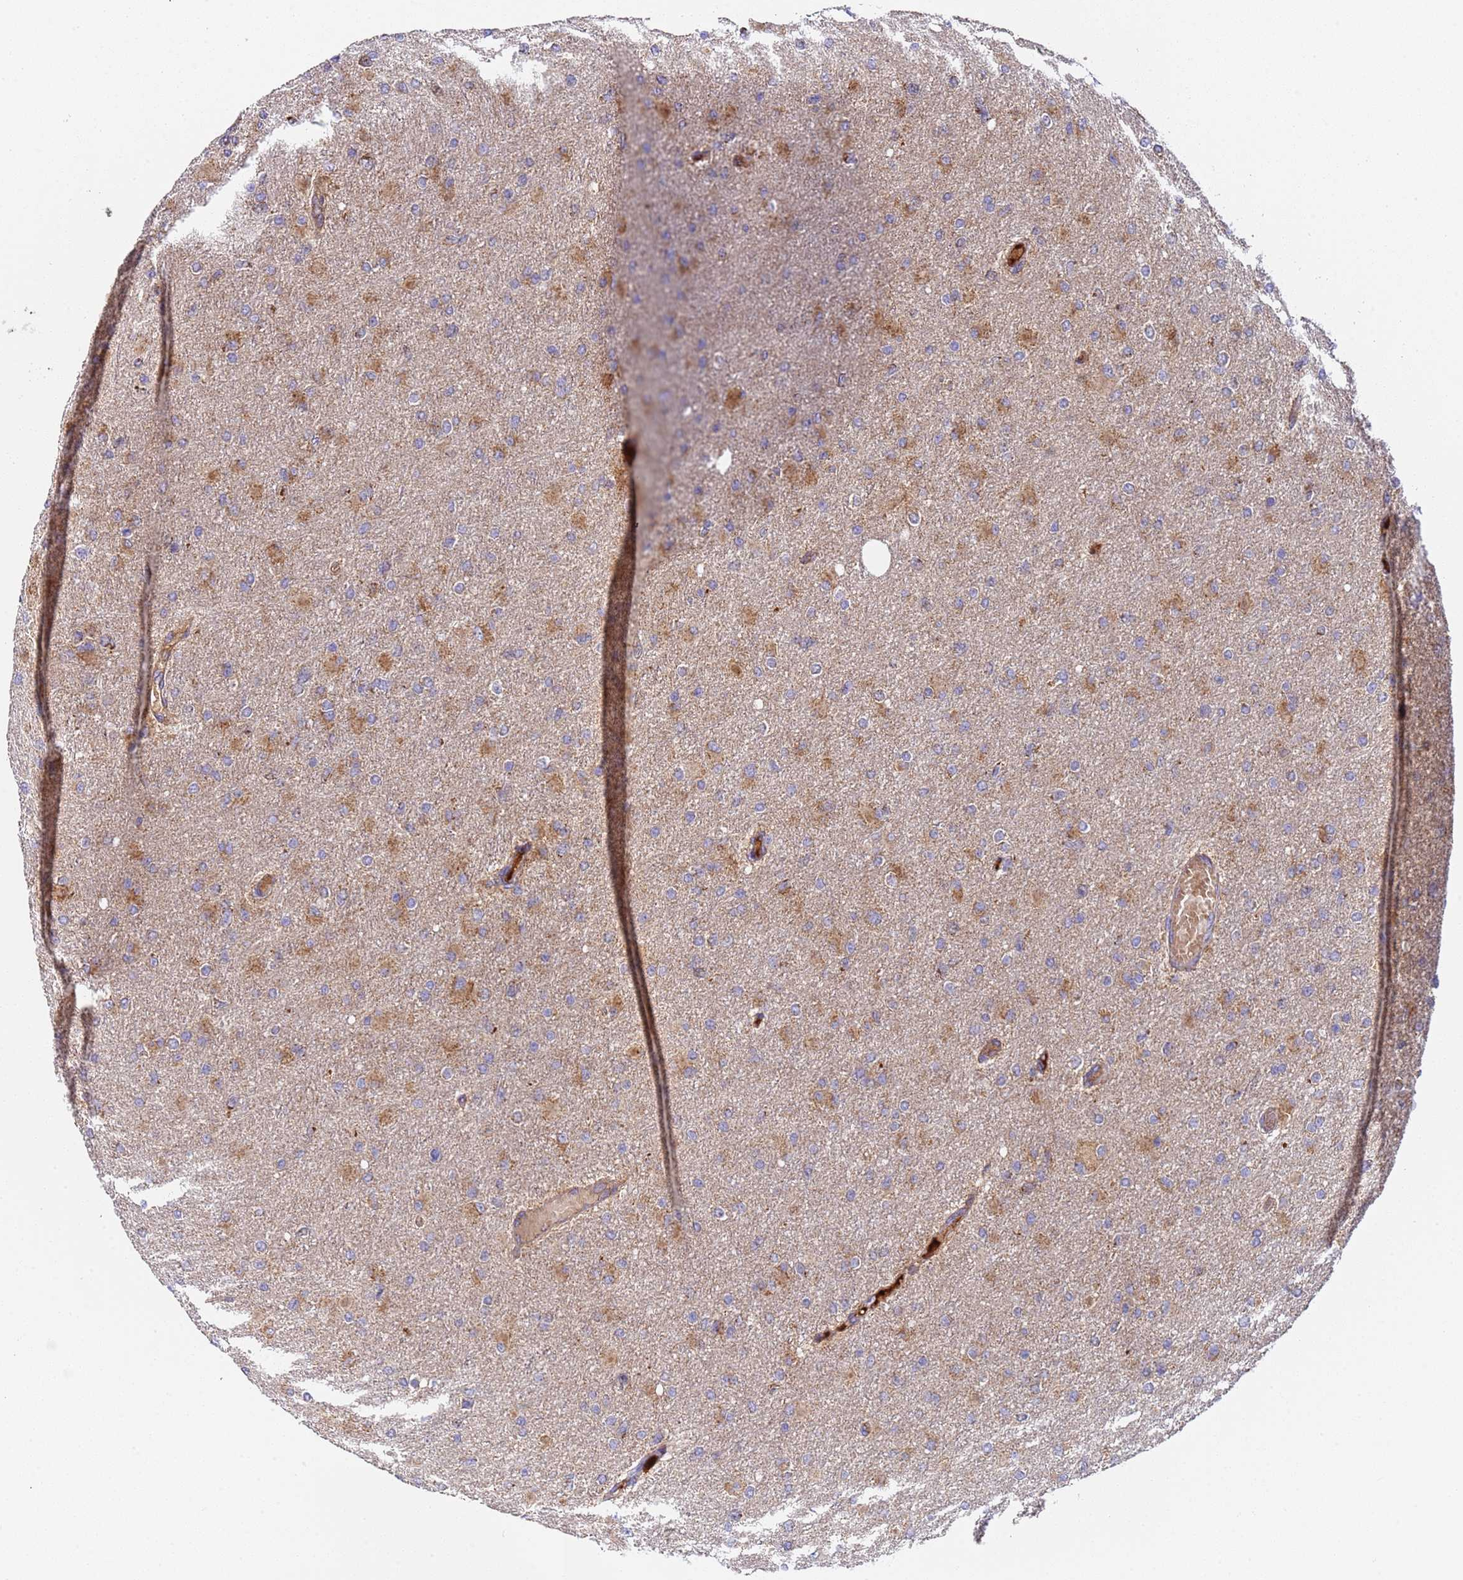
{"staining": {"intensity": "moderate", "quantity": "25%-75%", "location": "cytoplasmic/membranous"}, "tissue": "glioma", "cell_type": "Tumor cells", "image_type": "cancer", "snomed": [{"axis": "morphology", "description": "Glioma, malignant, High grade"}, {"axis": "topography", "description": "Cerebral cortex"}], "caption": "This photomicrograph shows malignant glioma (high-grade) stained with immunohistochemistry (IHC) to label a protein in brown. The cytoplasmic/membranous of tumor cells show moderate positivity for the protein. Nuclei are counter-stained blue.", "gene": "TMEM126A", "patient": {"sex": "female", "age": 36}}